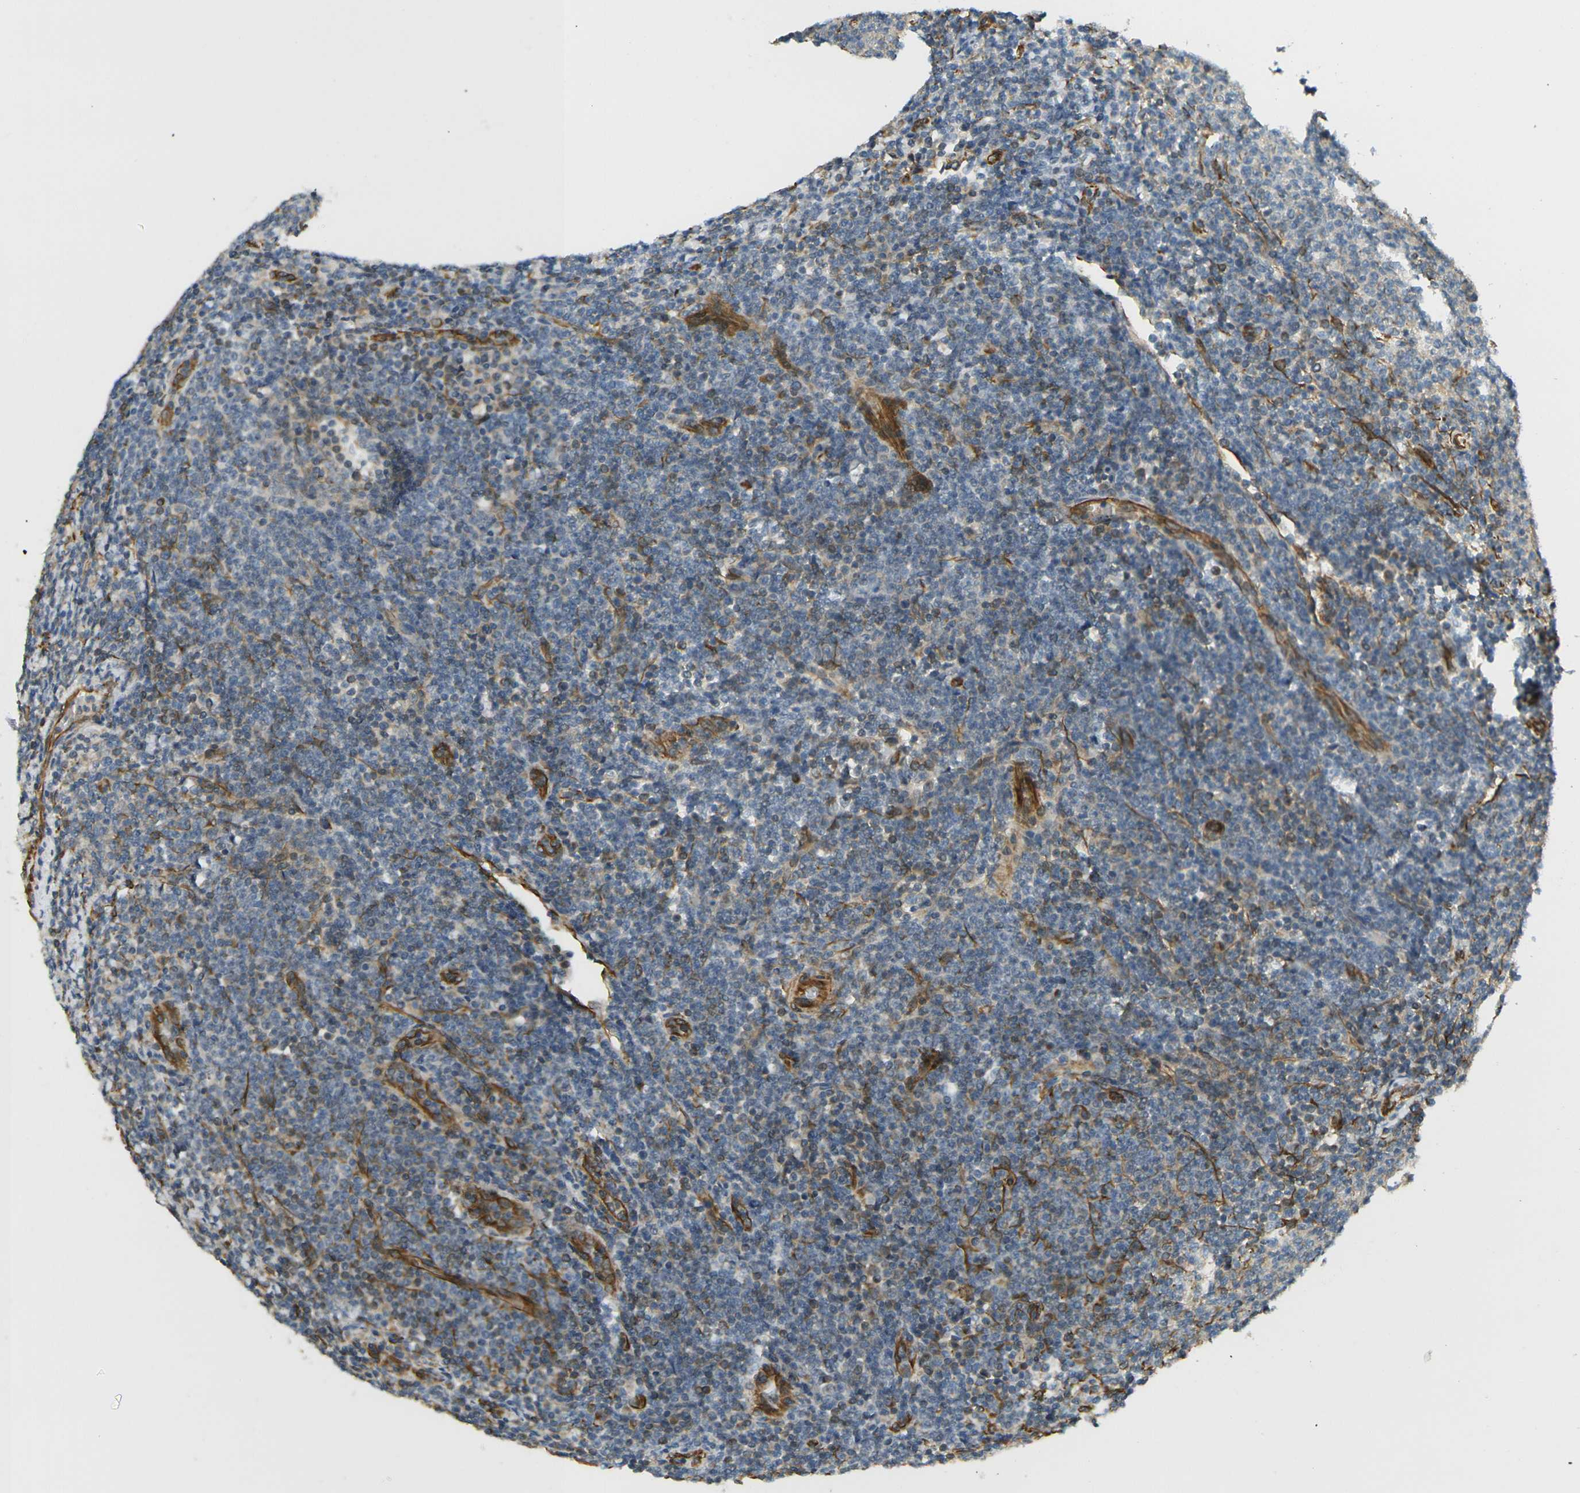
{"staining": {"intensity": "weak", "quantity": "<25%", "location": "cytoplasmic/membranous"}, "tissue": "lymphoma", "cell_type": "Tumor cells", "image_type": "cancer", "snomed": [{"axis": "morphology", "description": "Malignant lymphoma, non-Hodgkin's type, Low grade"}, {"axis": "topography", "description": "Lymph node"}], "caption": "Tumor cells show no significant protein staining in lymphoma. The staining is performed using DAB (3,3'-diaminobenzidine) brown chromogen with nuclei counter-stained in using hematoxylin.", "gene": "CYTH3", "patient": {"sex": "male", "age": 66}}